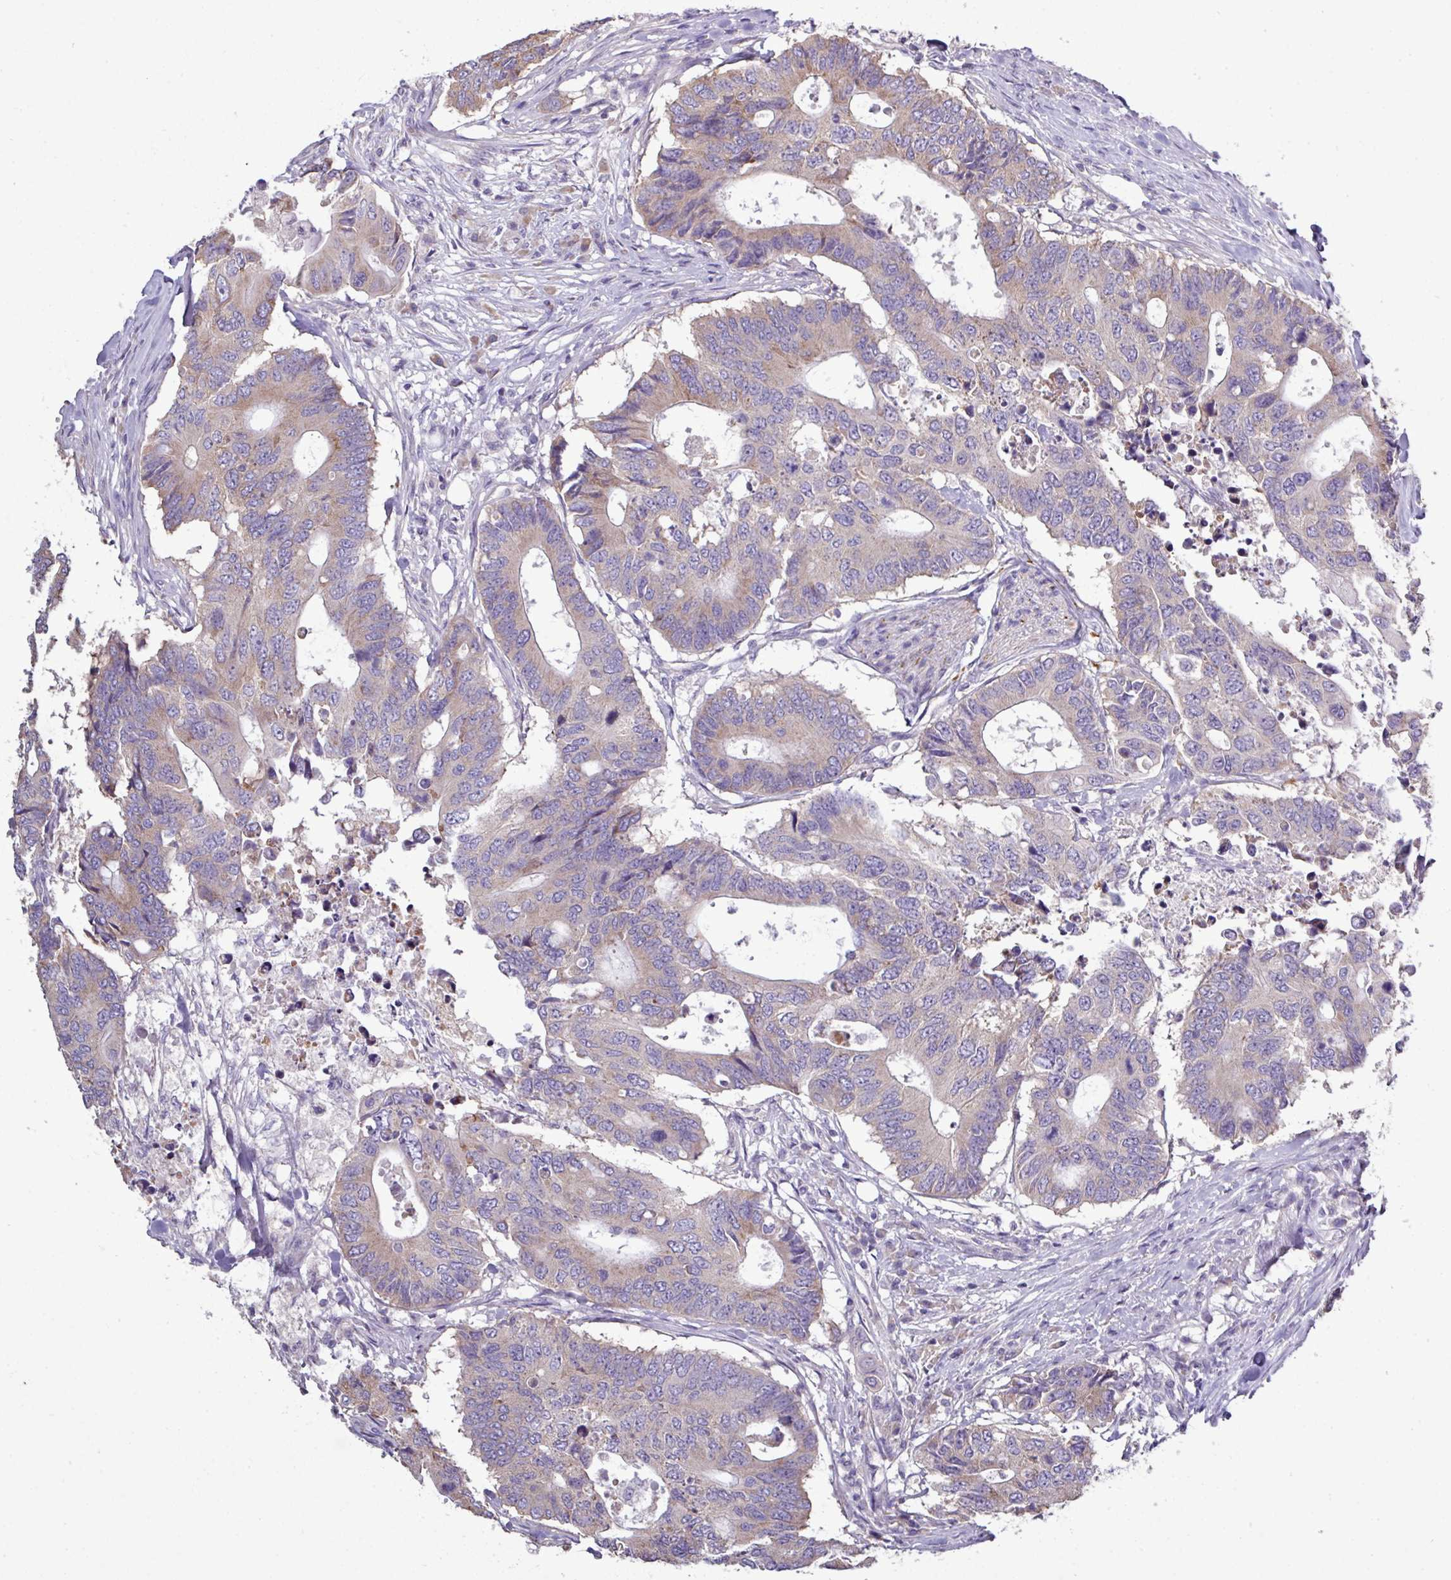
{"staining": {"intensity": "weak", "quantity": "25%-75%", "location": "cytoplasmic/membranous"}, "tissue": "colorectal cancer", "cell_type": "Tumor cells", "image_type": "cancer", "snomed": [{"axis": "morphology", "description": "Adenocarcinoma, NOS"}, {"axis": "topography", "description": "Colon"}], "caption": "Colorectal cancer stained for a protein displays weak cytoplasmic/membranous positivity in tumor cells.", "gene": "AGAP5", "patient": {"sex": "male", "age": 71}}